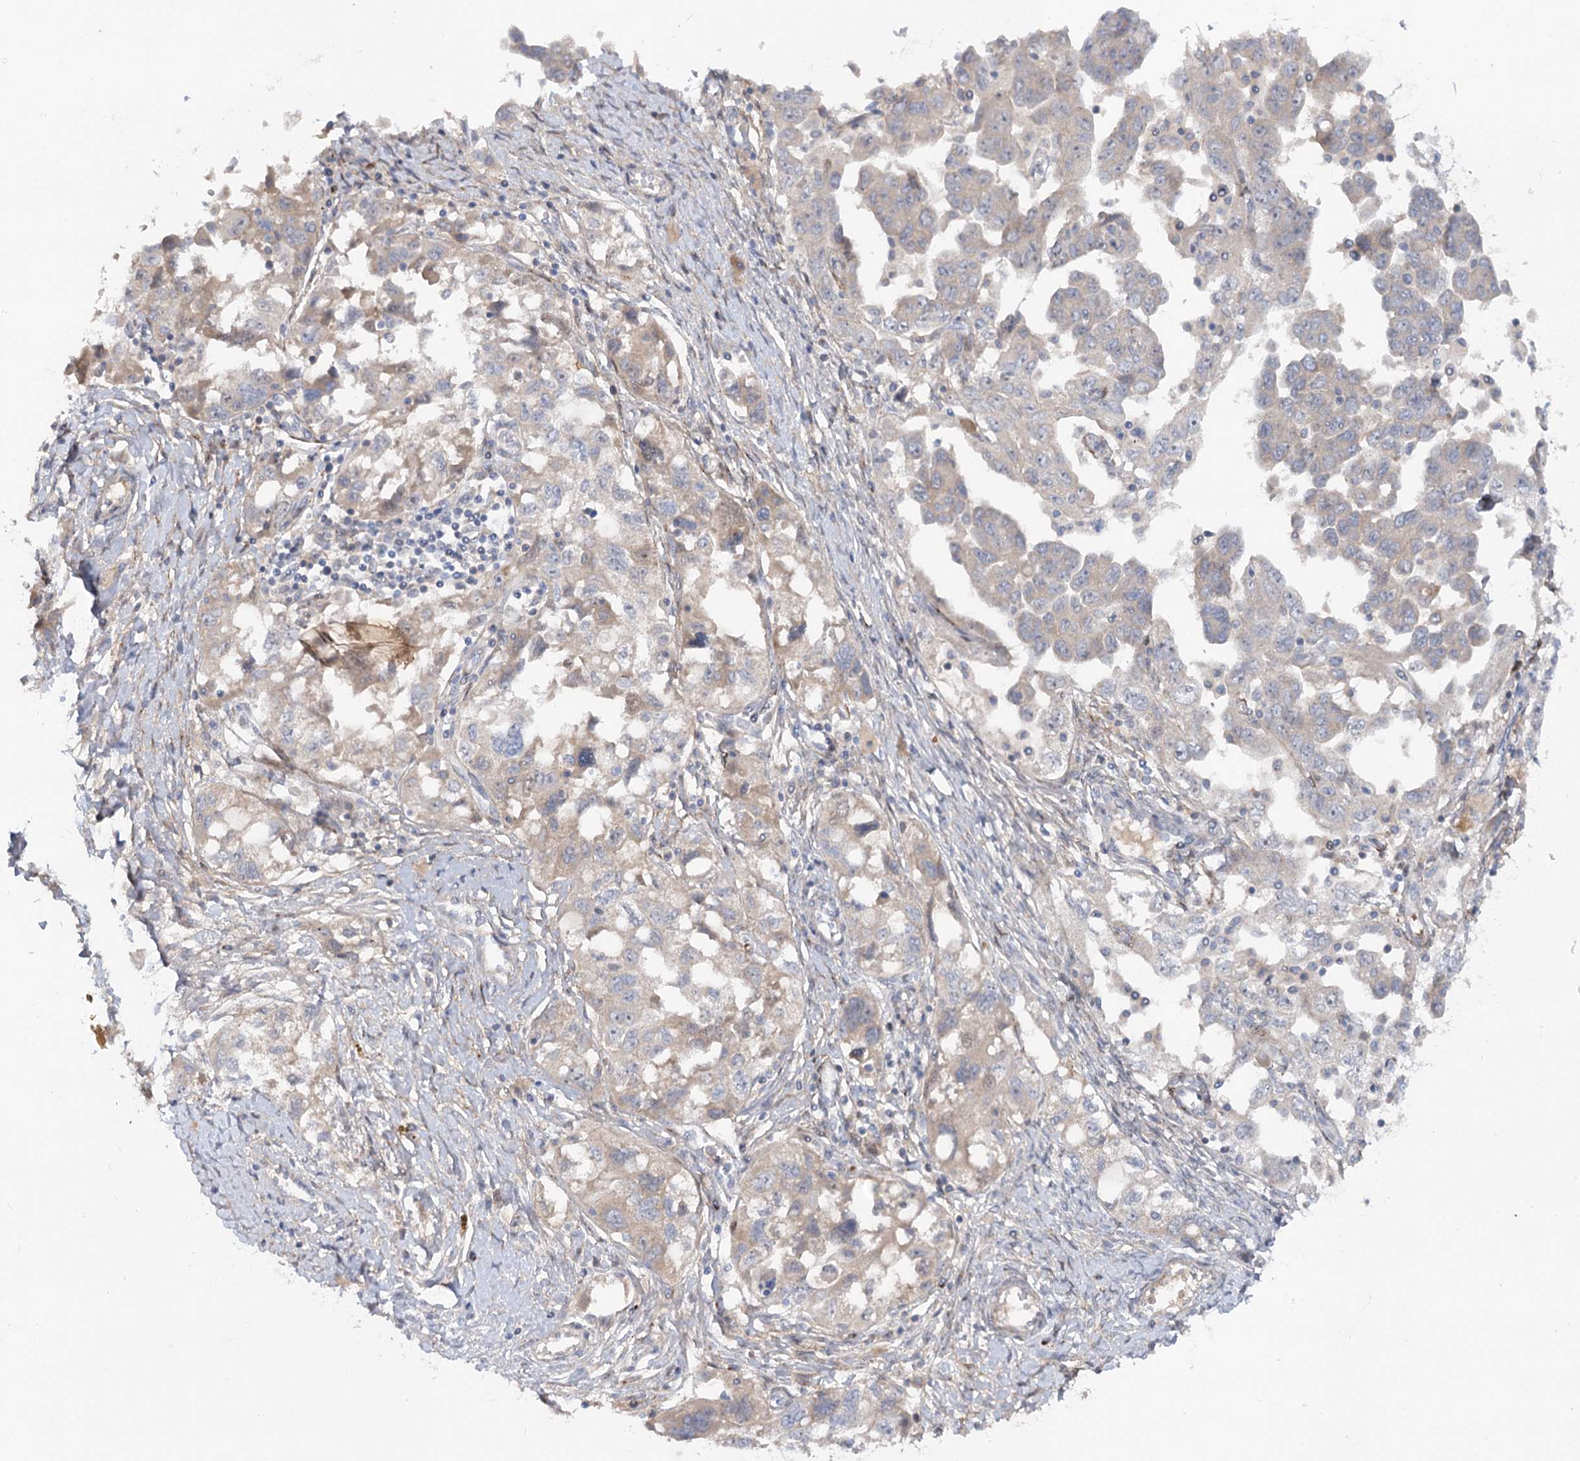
{"staining": {"intensity": "weak", "quantity": "<25%", "location": "cytoplasmic/membranous"}, "tissue": "ovarian cancer", "cell_type": "Tumor cells", "image_type": "cancer", "snomed": [{"axis": "morphology", "description": "Carcinoma, NOS"}, {"axis": "morphology", "description": "Cystadenocarcinoma, serous, NOS"}, {"axis": "topography", "description": "Ovary"}], "caption": "Protein analysis of carcinoma (ovarian) displays no significant expression in tumor cells.", "gene": "FGF19", "patient": {"sex": "female", "age": 69}}